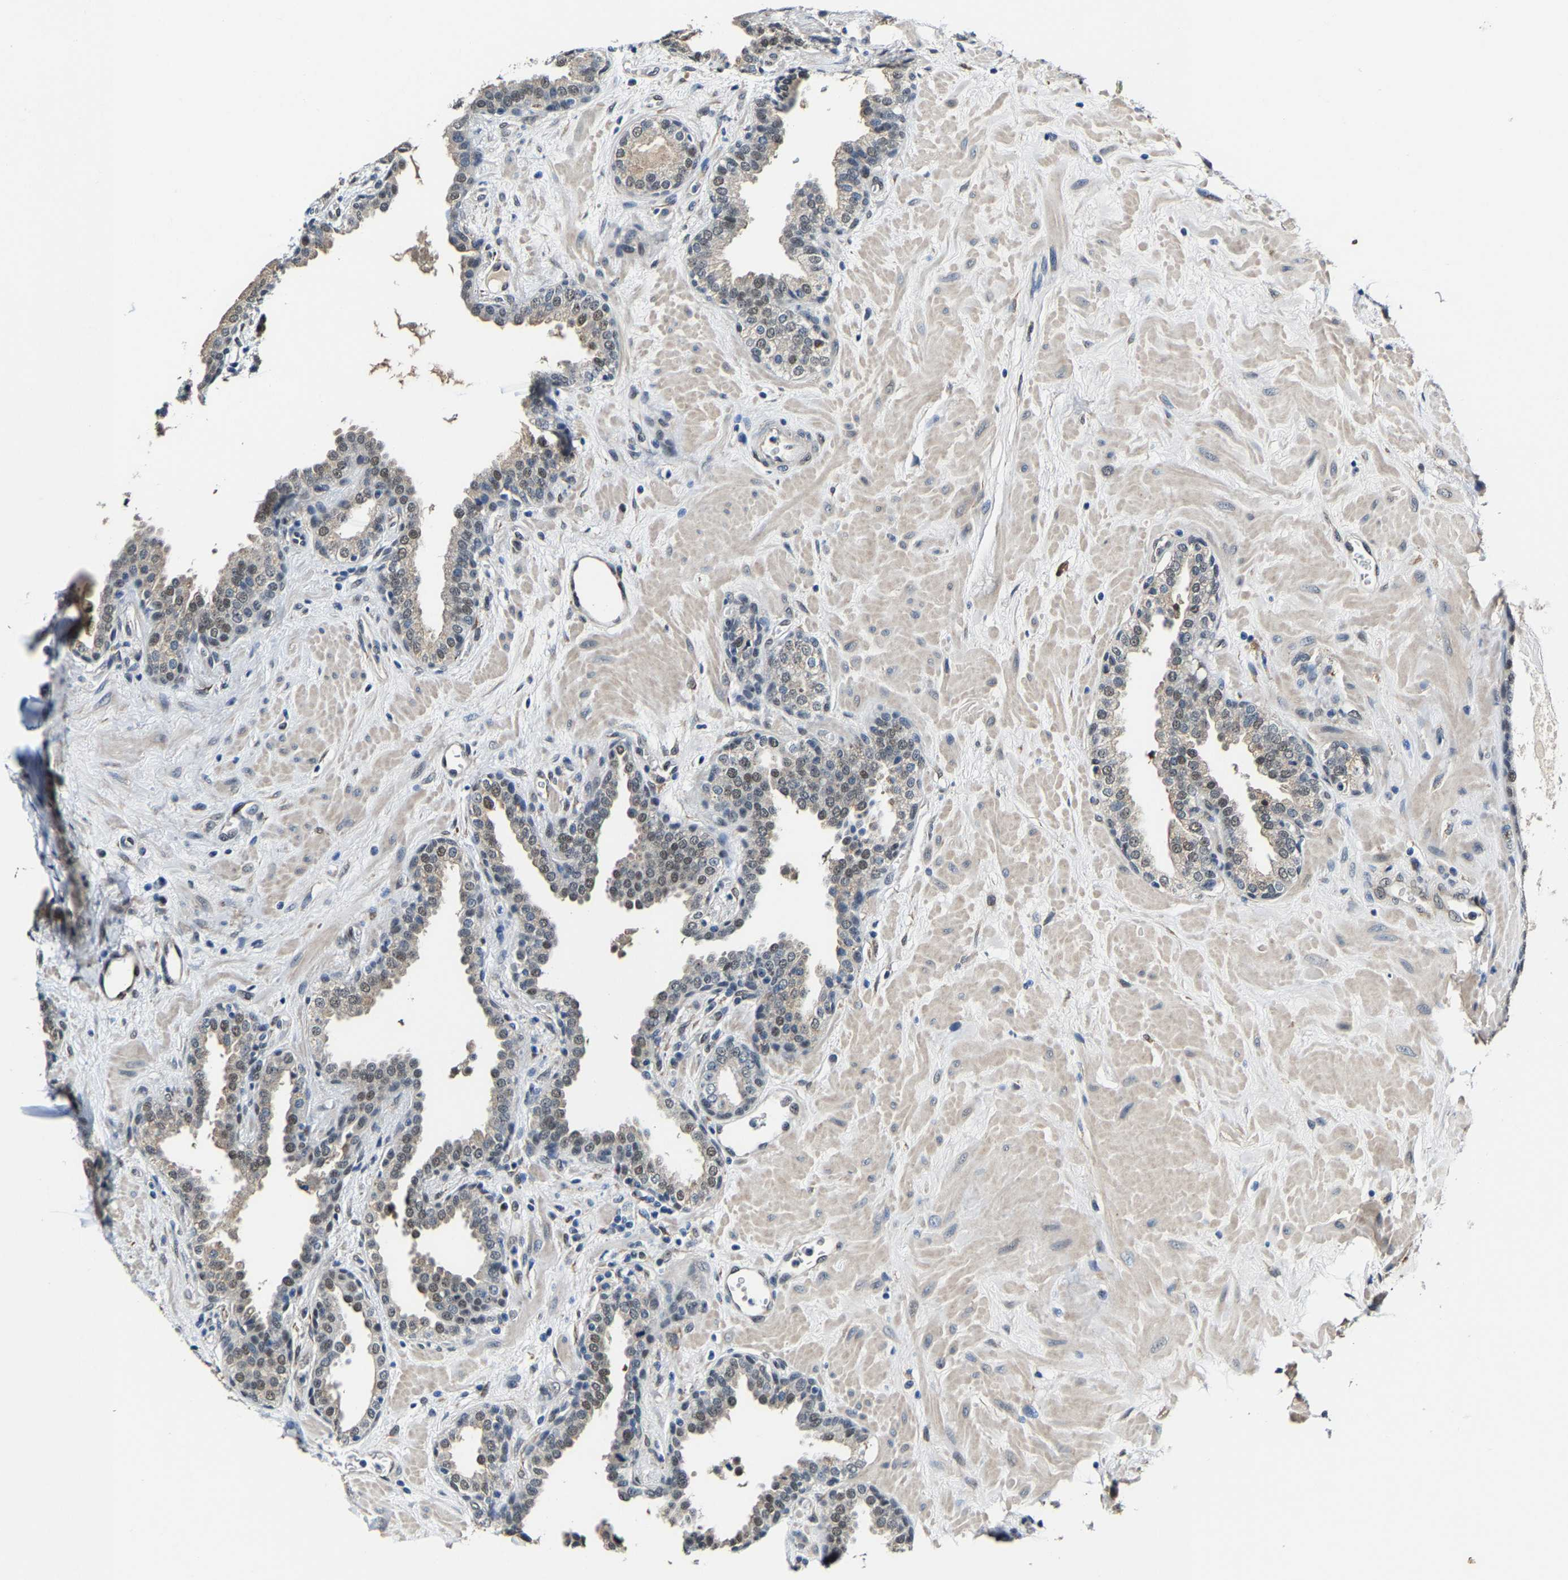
{"staining": {"intensity": "weak", "quantity": "25%-75%", "location": "nuclear"}, "tissue": "prostate", "cell_type": "Glandular cells", "image_type": "normal", "snomed": [{"axis": "morphology", "description": "Normal tissue, NOS"}, {"axis": "topography", "description": "Prostate"}], "caption": "Prostate stained with immunohistochemistry exhibits weak nuclear staining in approximately 25%-75% of glandular cells. The protein is stained brown, and the nuclei are stained in blue (DAB IHC with brightfield microscopy, high magnification).", "gene": "METTL1", "patient": {"sex": "male", "age": 51}}